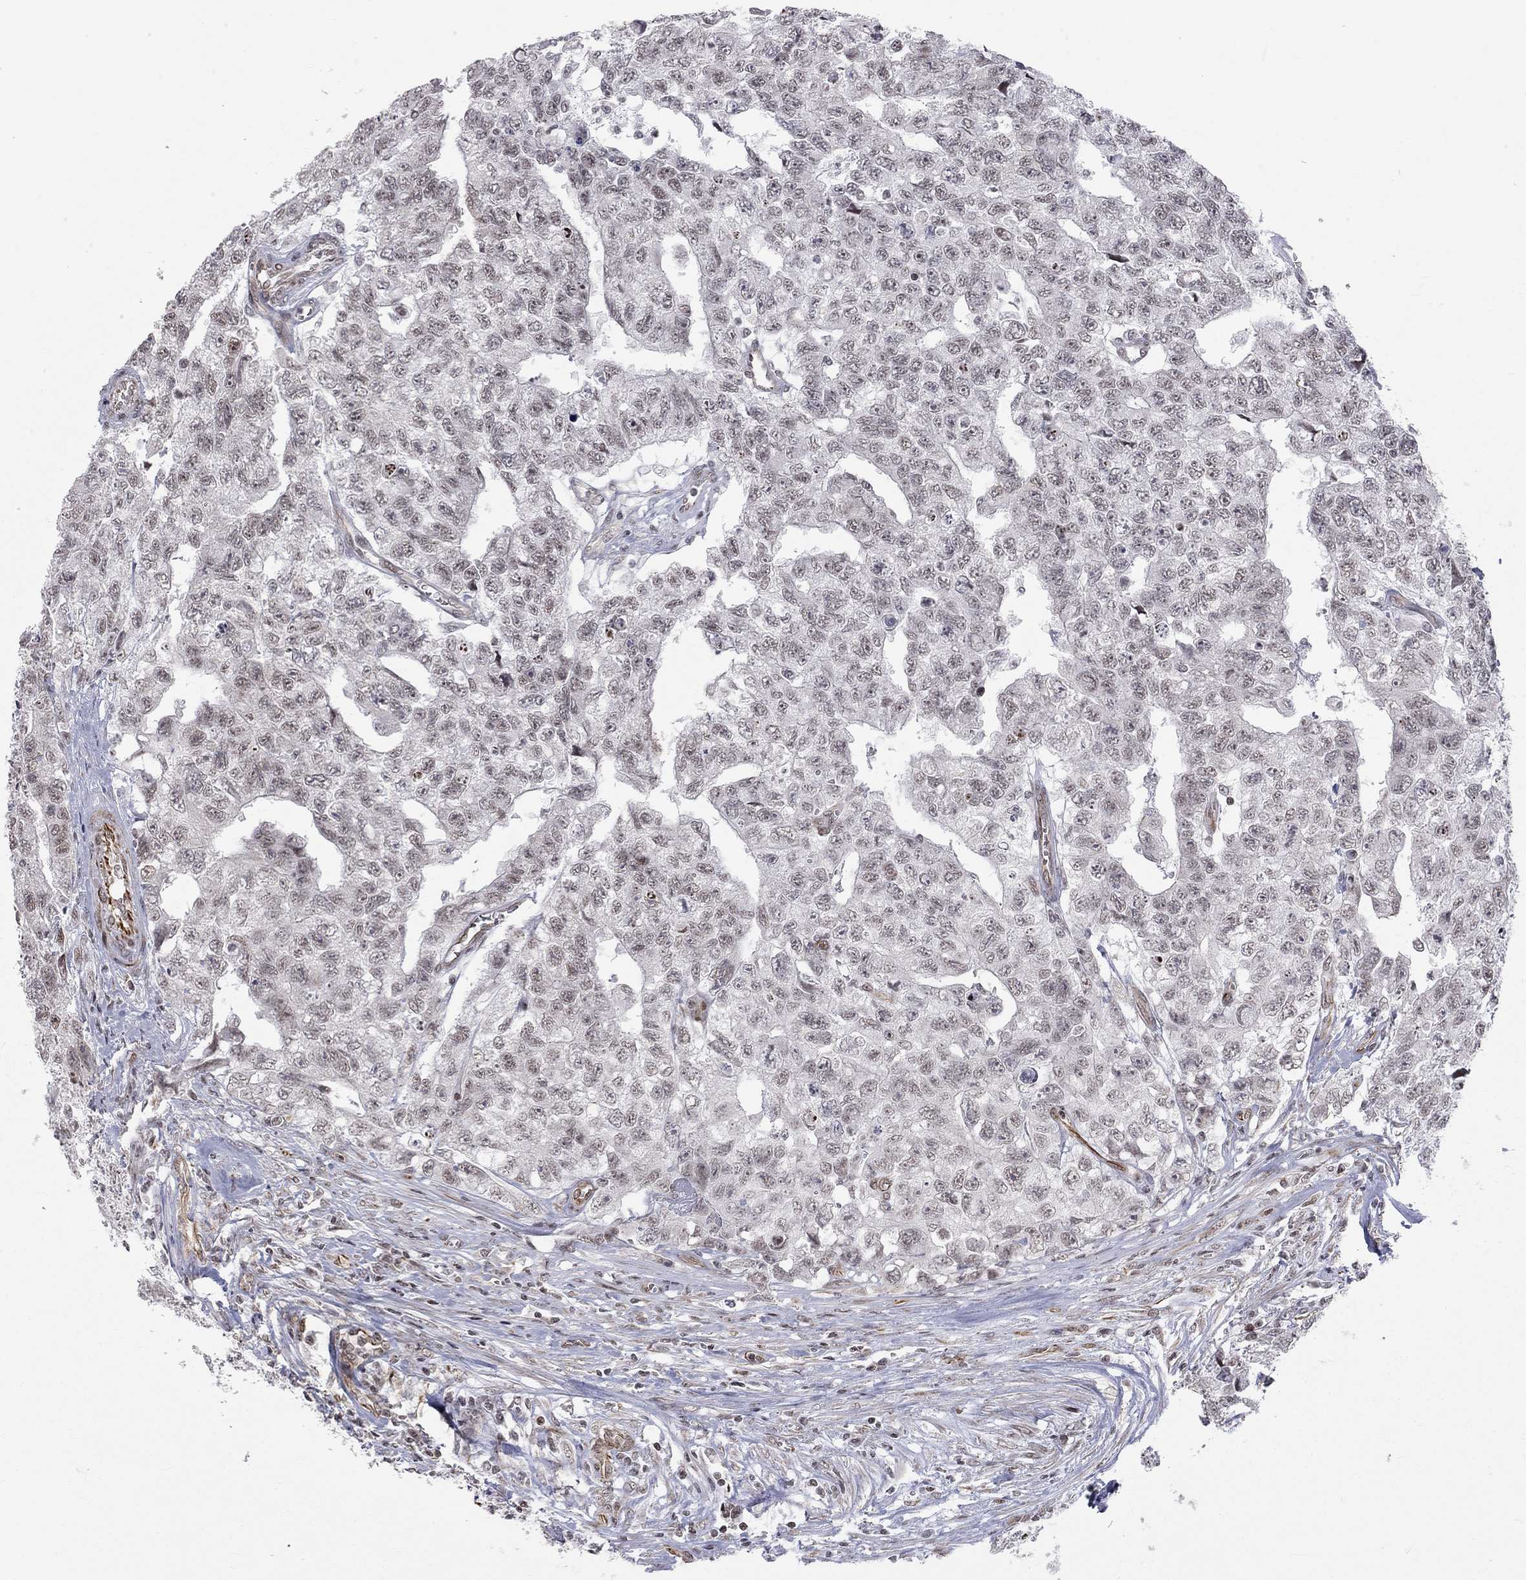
{"staining": {"intensity": "weak", "quantity": "25%-75%", "location": "nuclear"}, "tissue": "testis cancer", "cell_type": "Tumor cells", "image_type": "cancer", "snomed": [{"axis": "morphology", "description": "Carcinoma, Embryonal, NOS"}, {"axis": "topography", "description": "Testis"}], "caption": "The image displays staining of embryonal carcinoma (testis), revealing weak nuclear protein expression (brown color) within tumor cells.", "gene": "MTNR1B", "patient": {"sex": "male", "age": 24}}